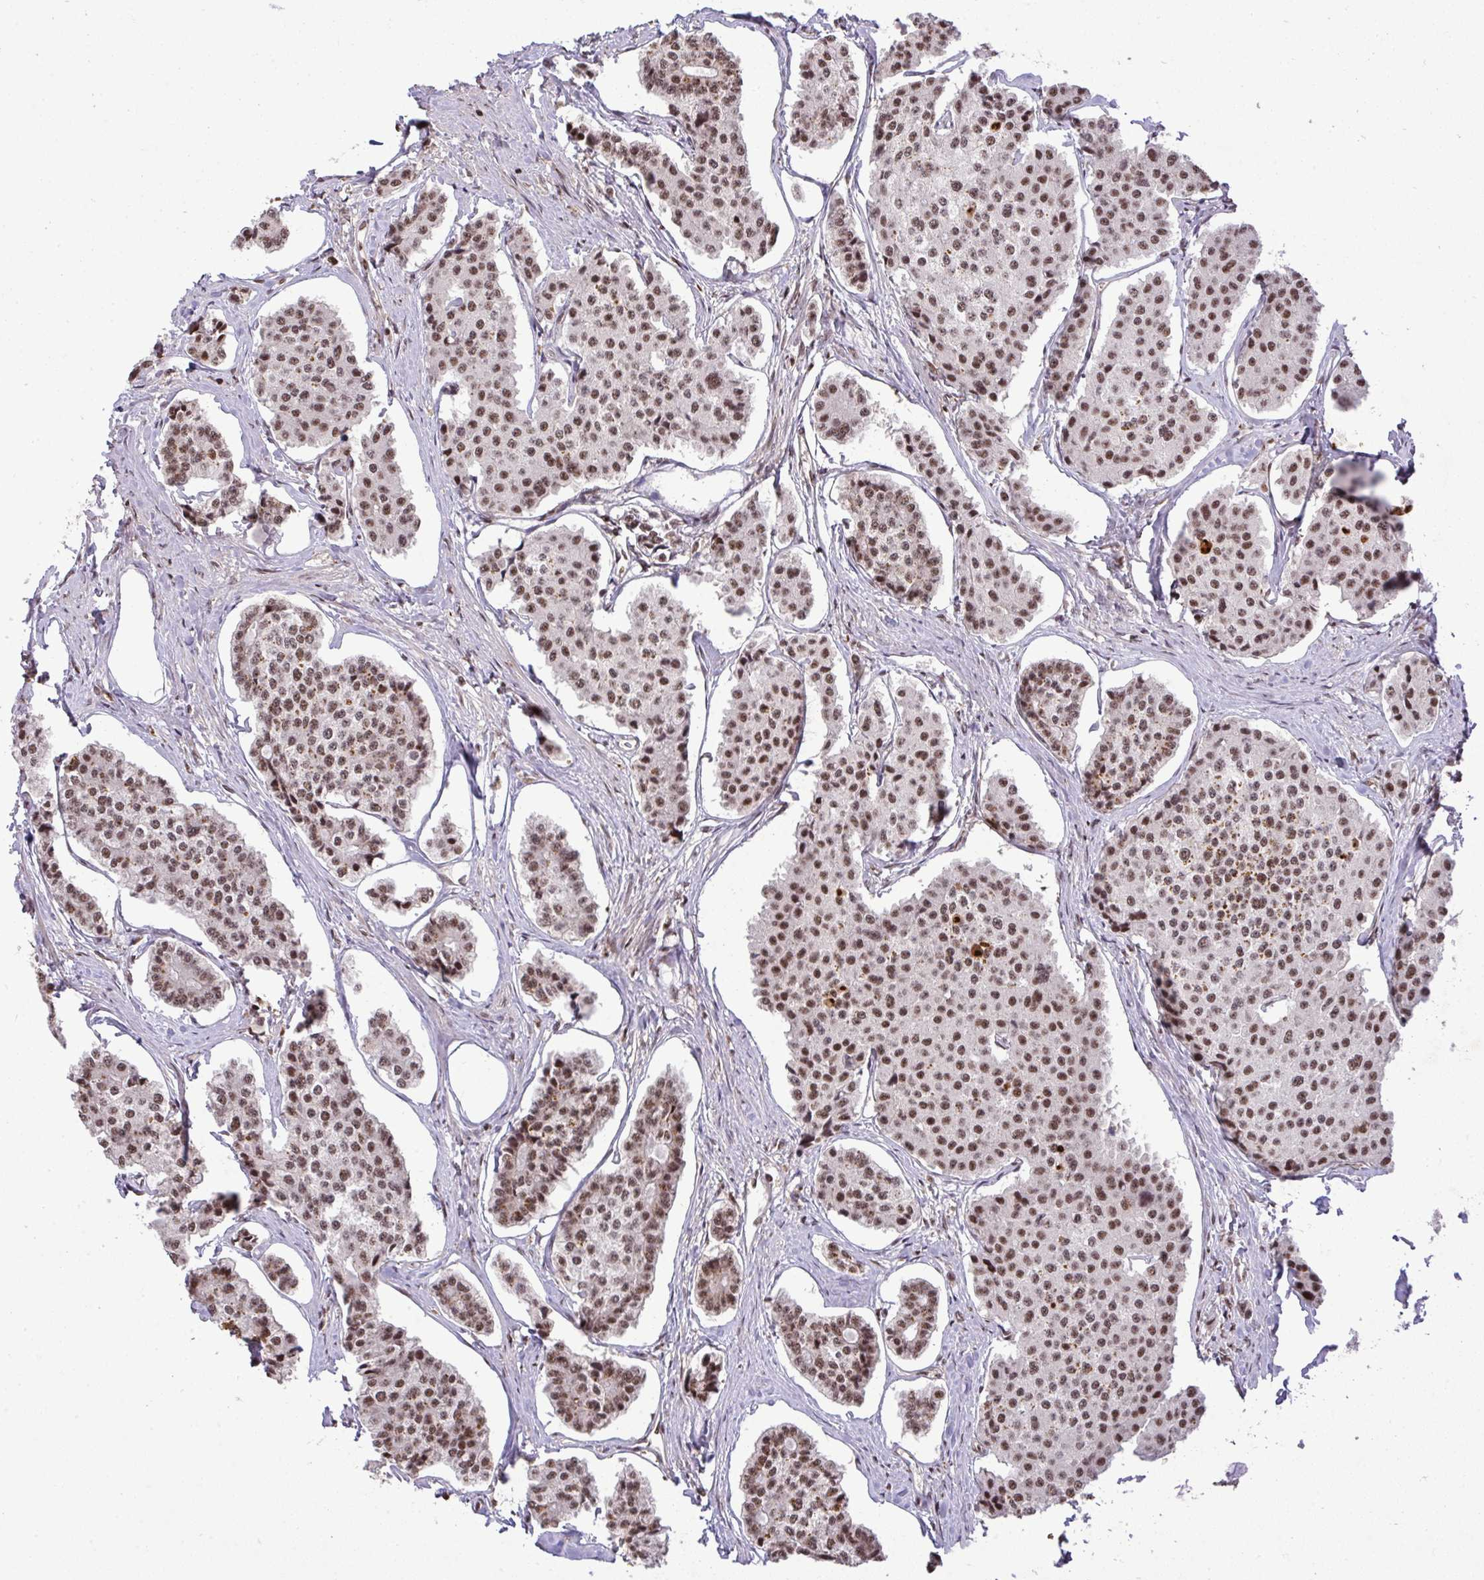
{"staining": {"intensity": "moderate", "quantity": ">75%", "location": "nuclear"}, "tissue": "carcinoid", "cell_type": "Tumor cells", "image_type": "cancer", "snomed": [{"axis": "morphology", "description": "Carcinoid, malignant, NOS"}, {"axis": "topography", "description": "Small intestine"}], "caption": "Protein expression analysis of carcinoid (malignant) reveals moderate nuclear staining in about >75% of tumor cells.", "gene": "U2AF1", "patient": {"sex": "female", "age": 65}}